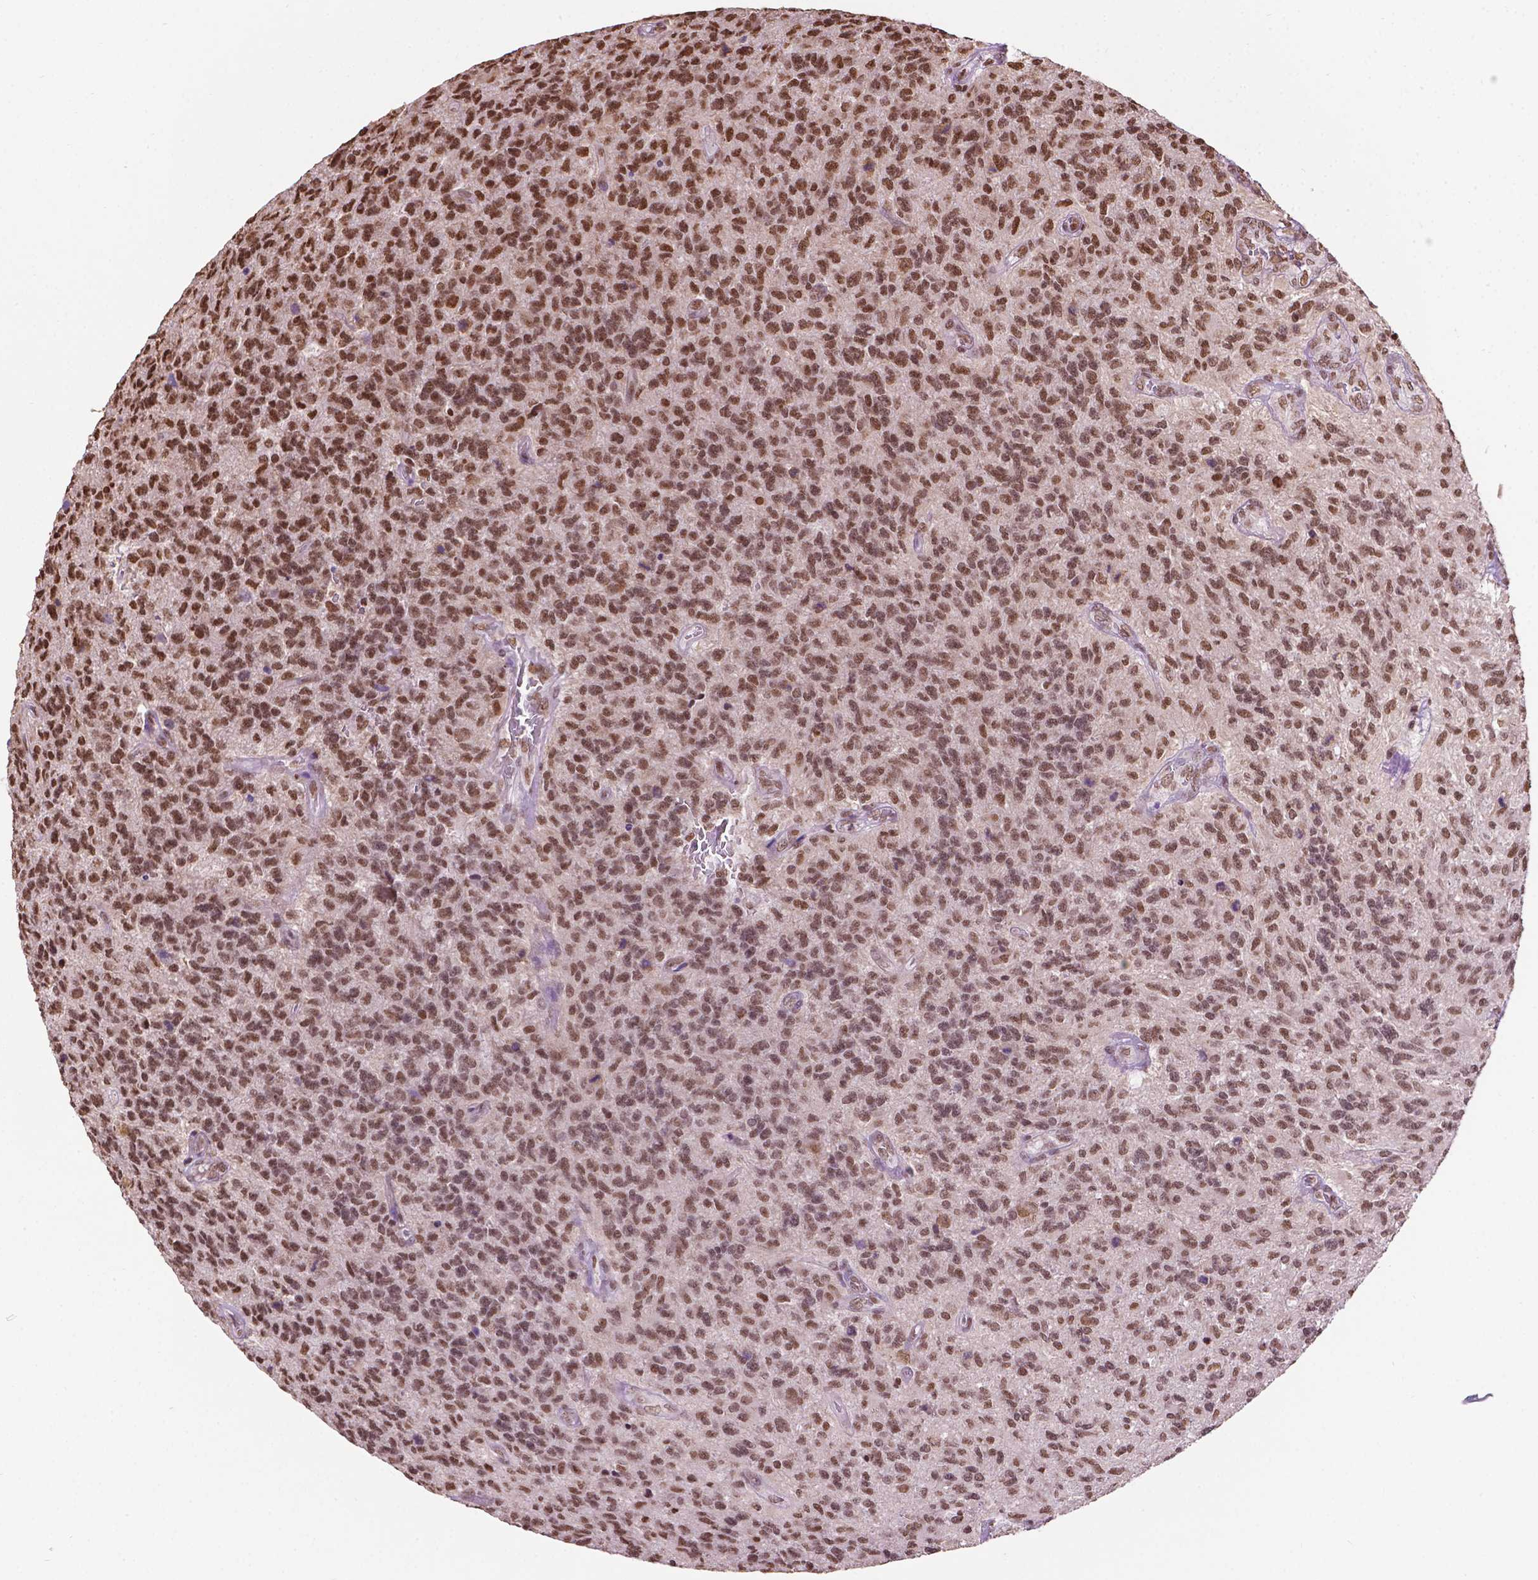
{"staining": {"intensity": "moderate", "quantity": ">75%", "location": "nuclear"}, "tissue": "glioma", "cell_type": "Tumor cells", "image_type": "cancer", "snomed": [{"axis": "morphology", "description": "Glioma, malignant, High grade"}, {"axis": "topography", "description": "Brain"}], "caption": "Immunohistochemistry of glioma displays medium levels of moderate nuclear staining in approximately >75% of tumor cells. Immunohistochemistry (ihc) stains the protein in brown and the nuclei are stained blue.", "gene": "COL23A1", "patient": {"sex": "male", "age": 56}}